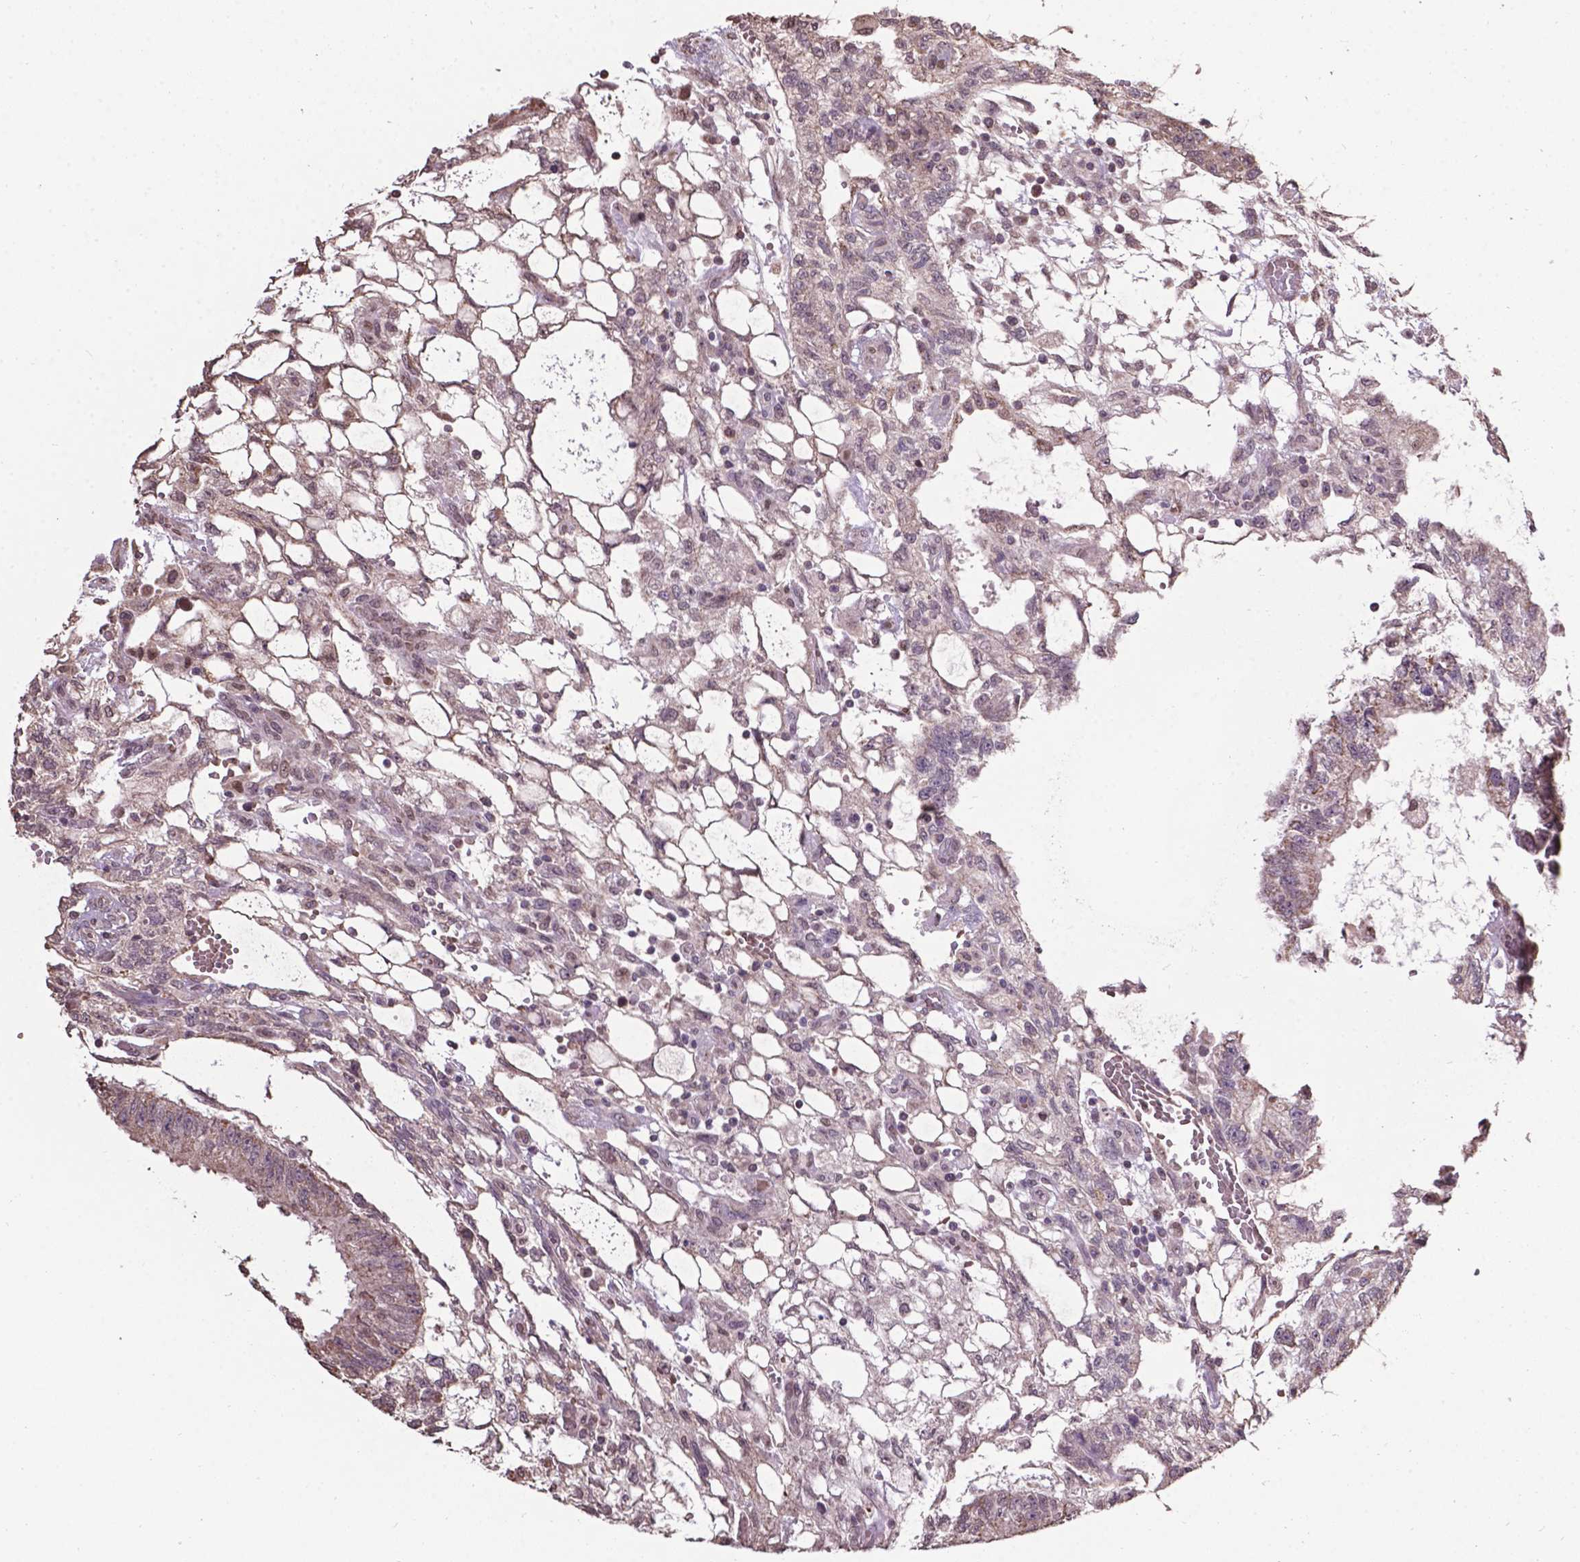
{"staining": {"intensity": "weak", "quantity": "<25%", "location": "cytoplasmic/membranous"}, "tissue": "testis cancer", "cell_type": "Tumor cells", "image_type": "cancer", "snomed": [{"axis": "morphology", "description": "Carcinoma, Embryonal, NOS"}, {"axis": "topography", "description": "Testis"}], "caption": "An IHC histopathology image of embryonal carcinoma (testis) is shown. There is no staining in tumor cells of embryonal carcinoma (testis).", "gene": "GLRA2", "patient": {"sex": "male", "age": 32}}